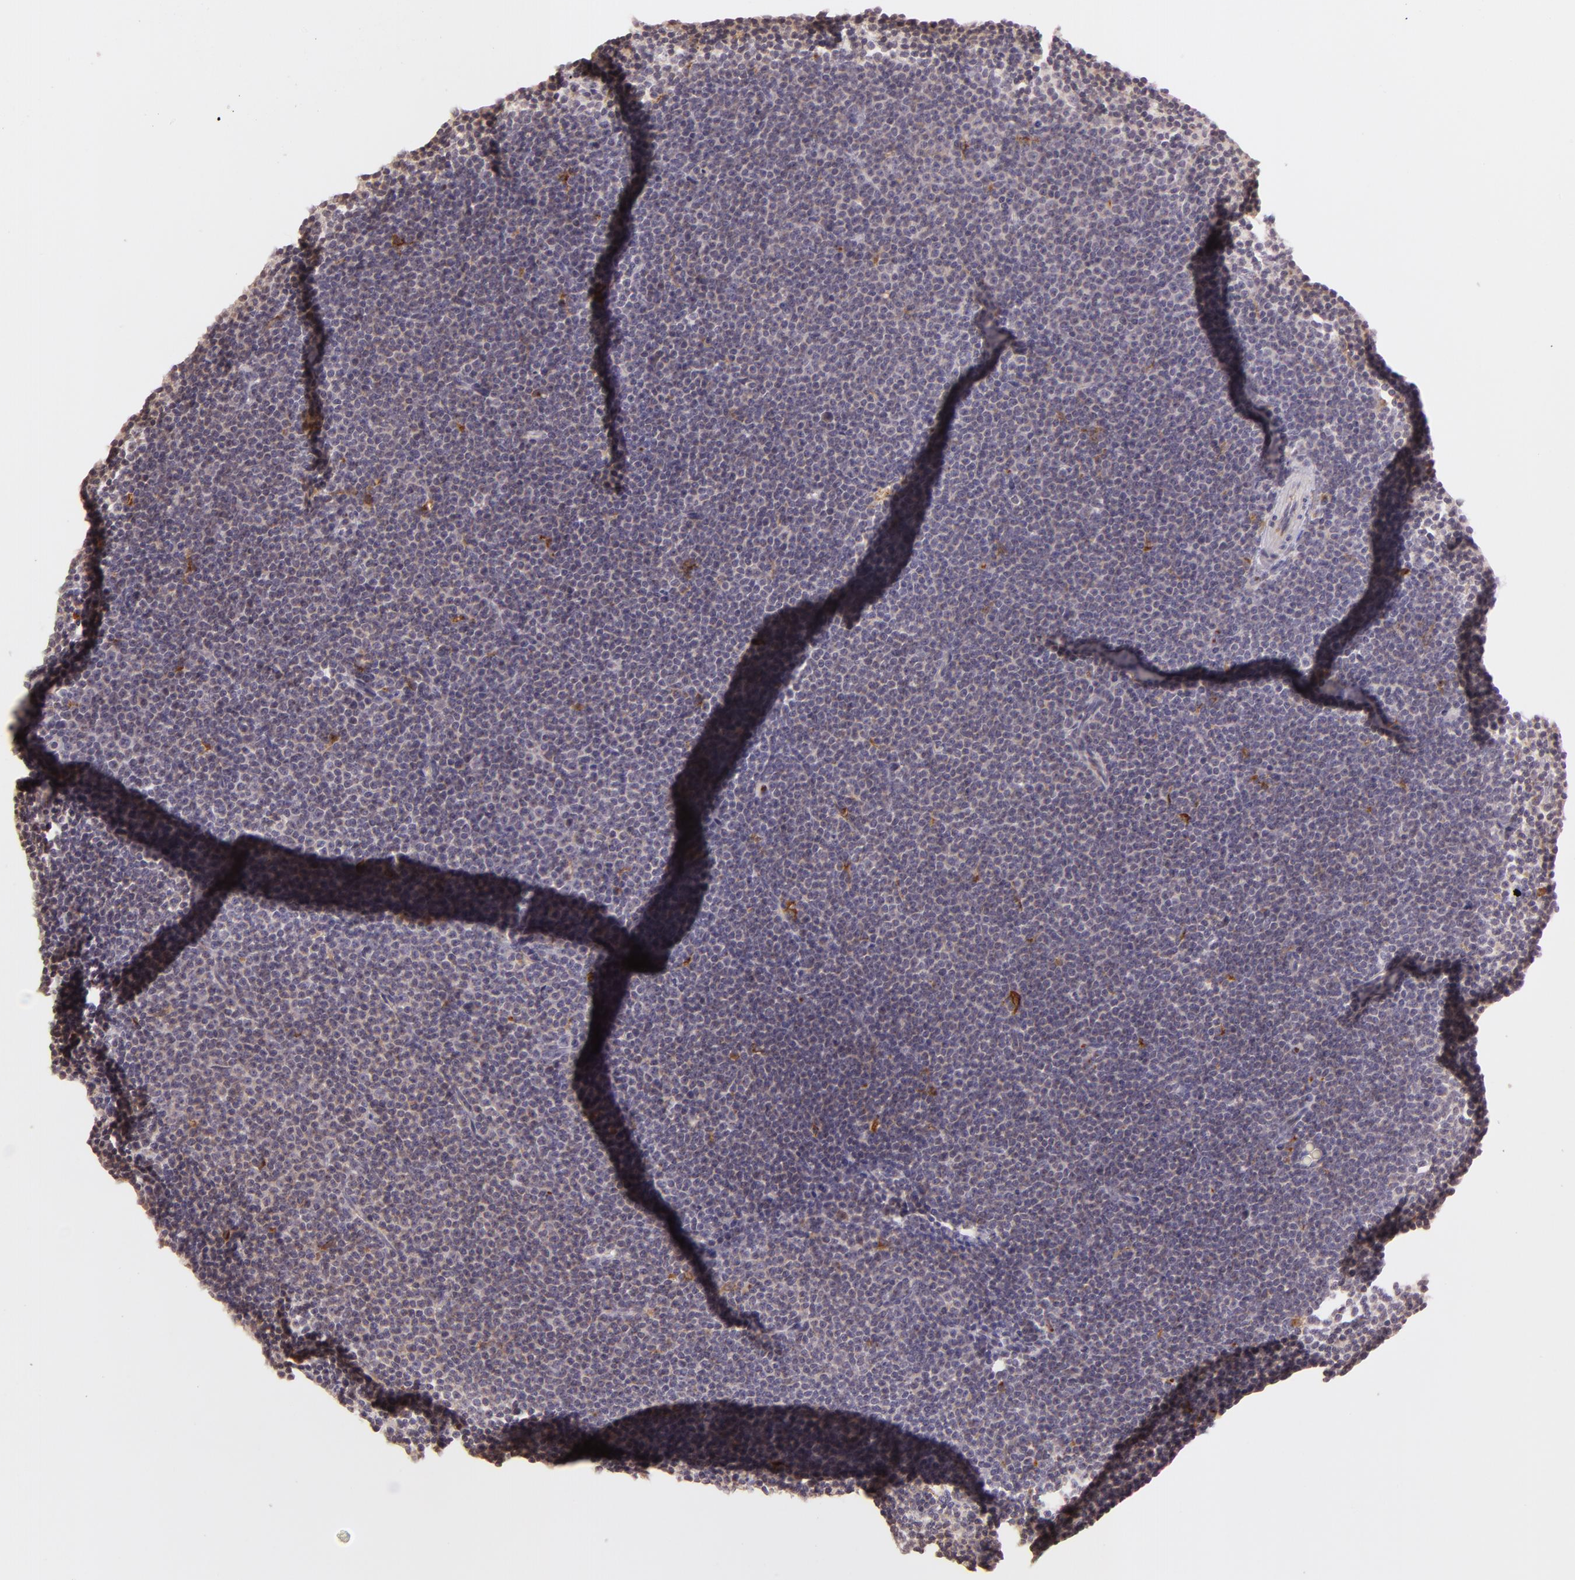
{"staining": {"intensity": "weak", "quantity": ">75%", "location": "cytoplasmic/membranous"}, "tissue": "lymphoma", "cell_type": "Tumor cells", "image_type": "cancer", "snomed": [{"axis": "morphology", "description": "Malignant lymphoma, non-Hodgkin's type, Low grade"}, {"axis": "topography", "description": "Lymph node"}], "caption": "Immunohistochemical staining of human low-grade malignant lymphoma, non-Hodgkin's type shows low levels of weak cytoplasmic/membranous staining in approximately >75% of tumor cells.", "gene": "LGMN", "patient": {"sex": "female", "age": 69}}